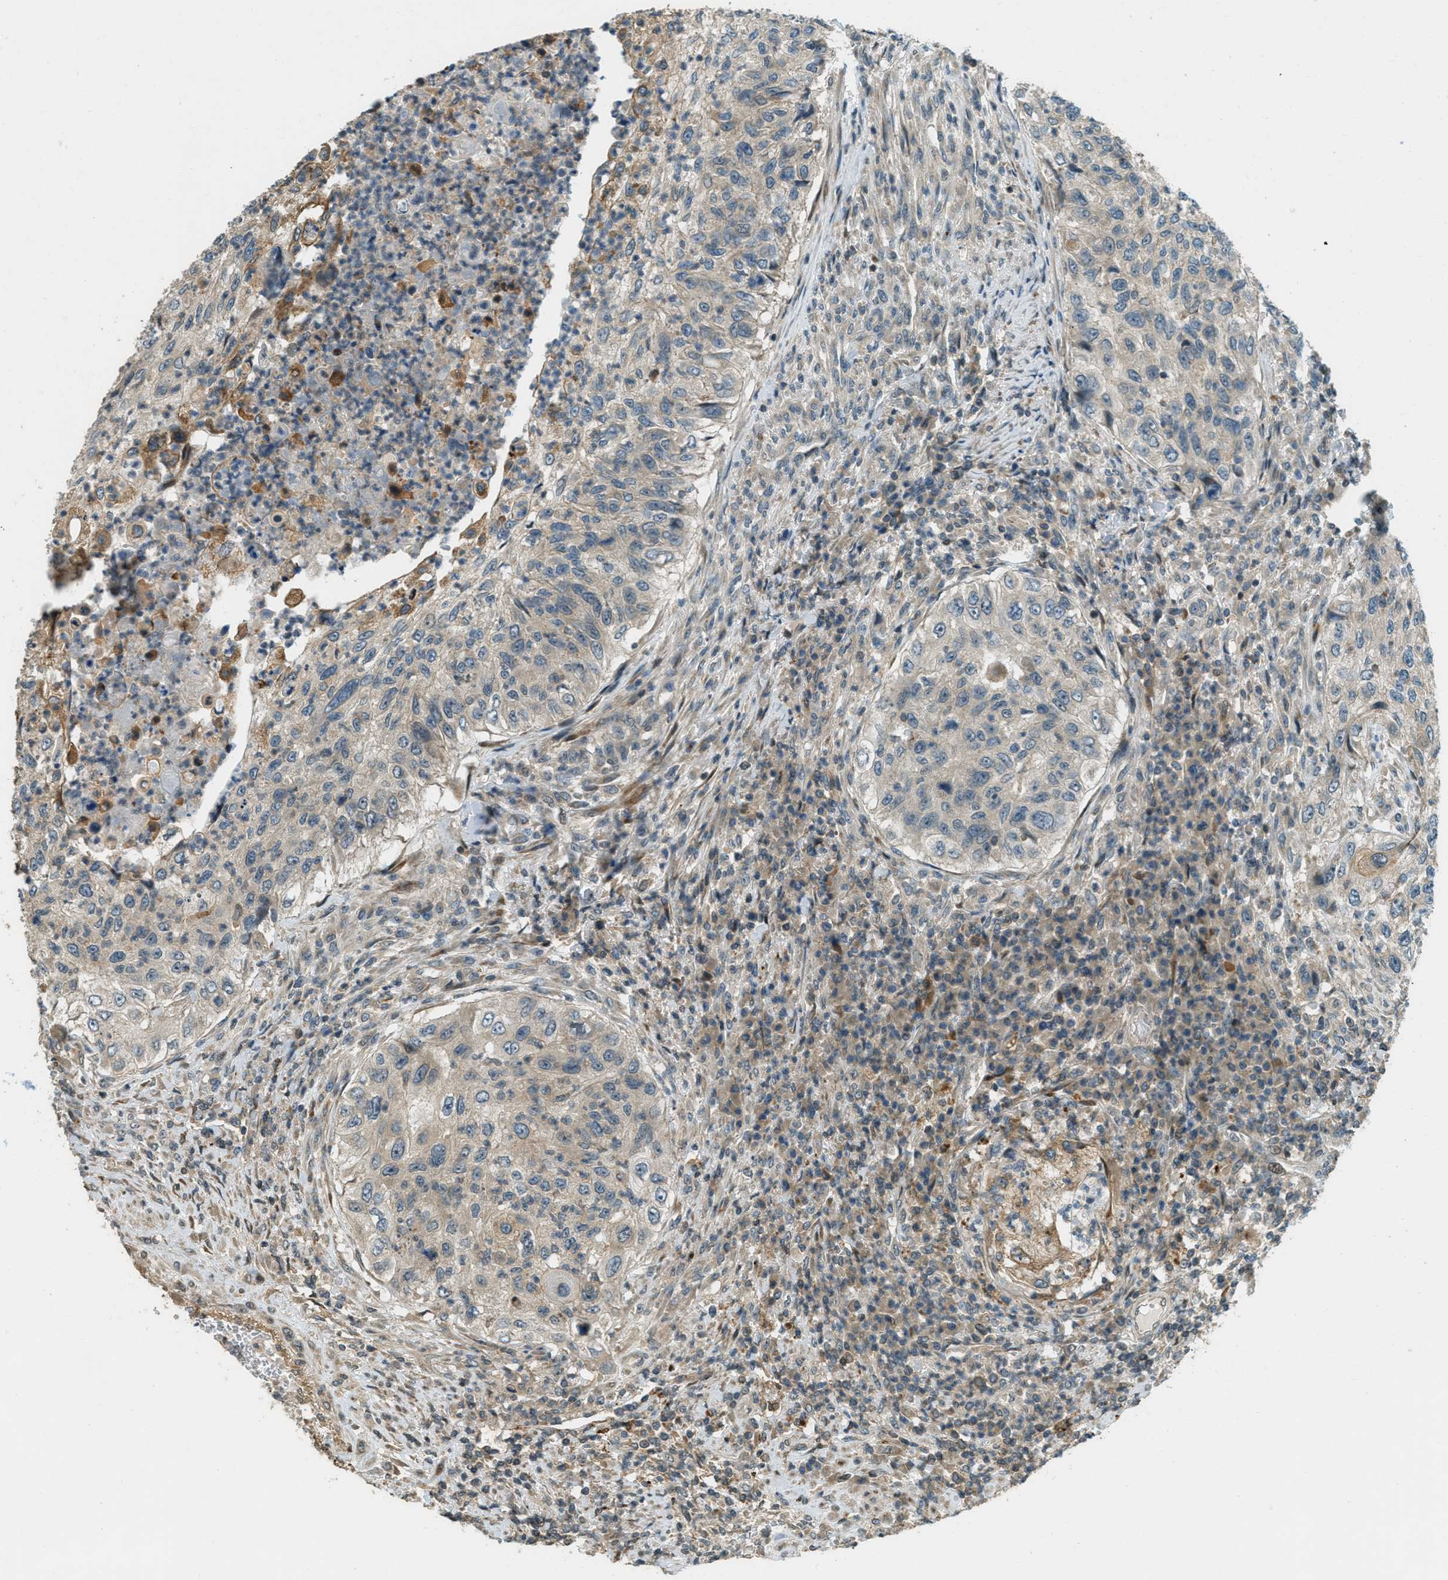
{"staining": {"intensity": "moderate", "quantity": "<25%", "location": "cytoplasmic/membranous"}, "tissue": "urothelial cancer", "cell_type": "Tumor cells", "image_type": "cancer", "snomed": [{"axis": "morphology", "description": "Urothelial carcinoma, High grade"}, {"axis": "topography", "description": "Urinary bladder"}], "caption": "A high-resolution image shows immunohistochemistry staining of high-grade urothelial carcinoma, which demonstrates moderate cytoplasmic/membranous staining in about <25% of tumor cells.", "gene": "PTPN23", "patient": {"sex": "female", "age": 60}}